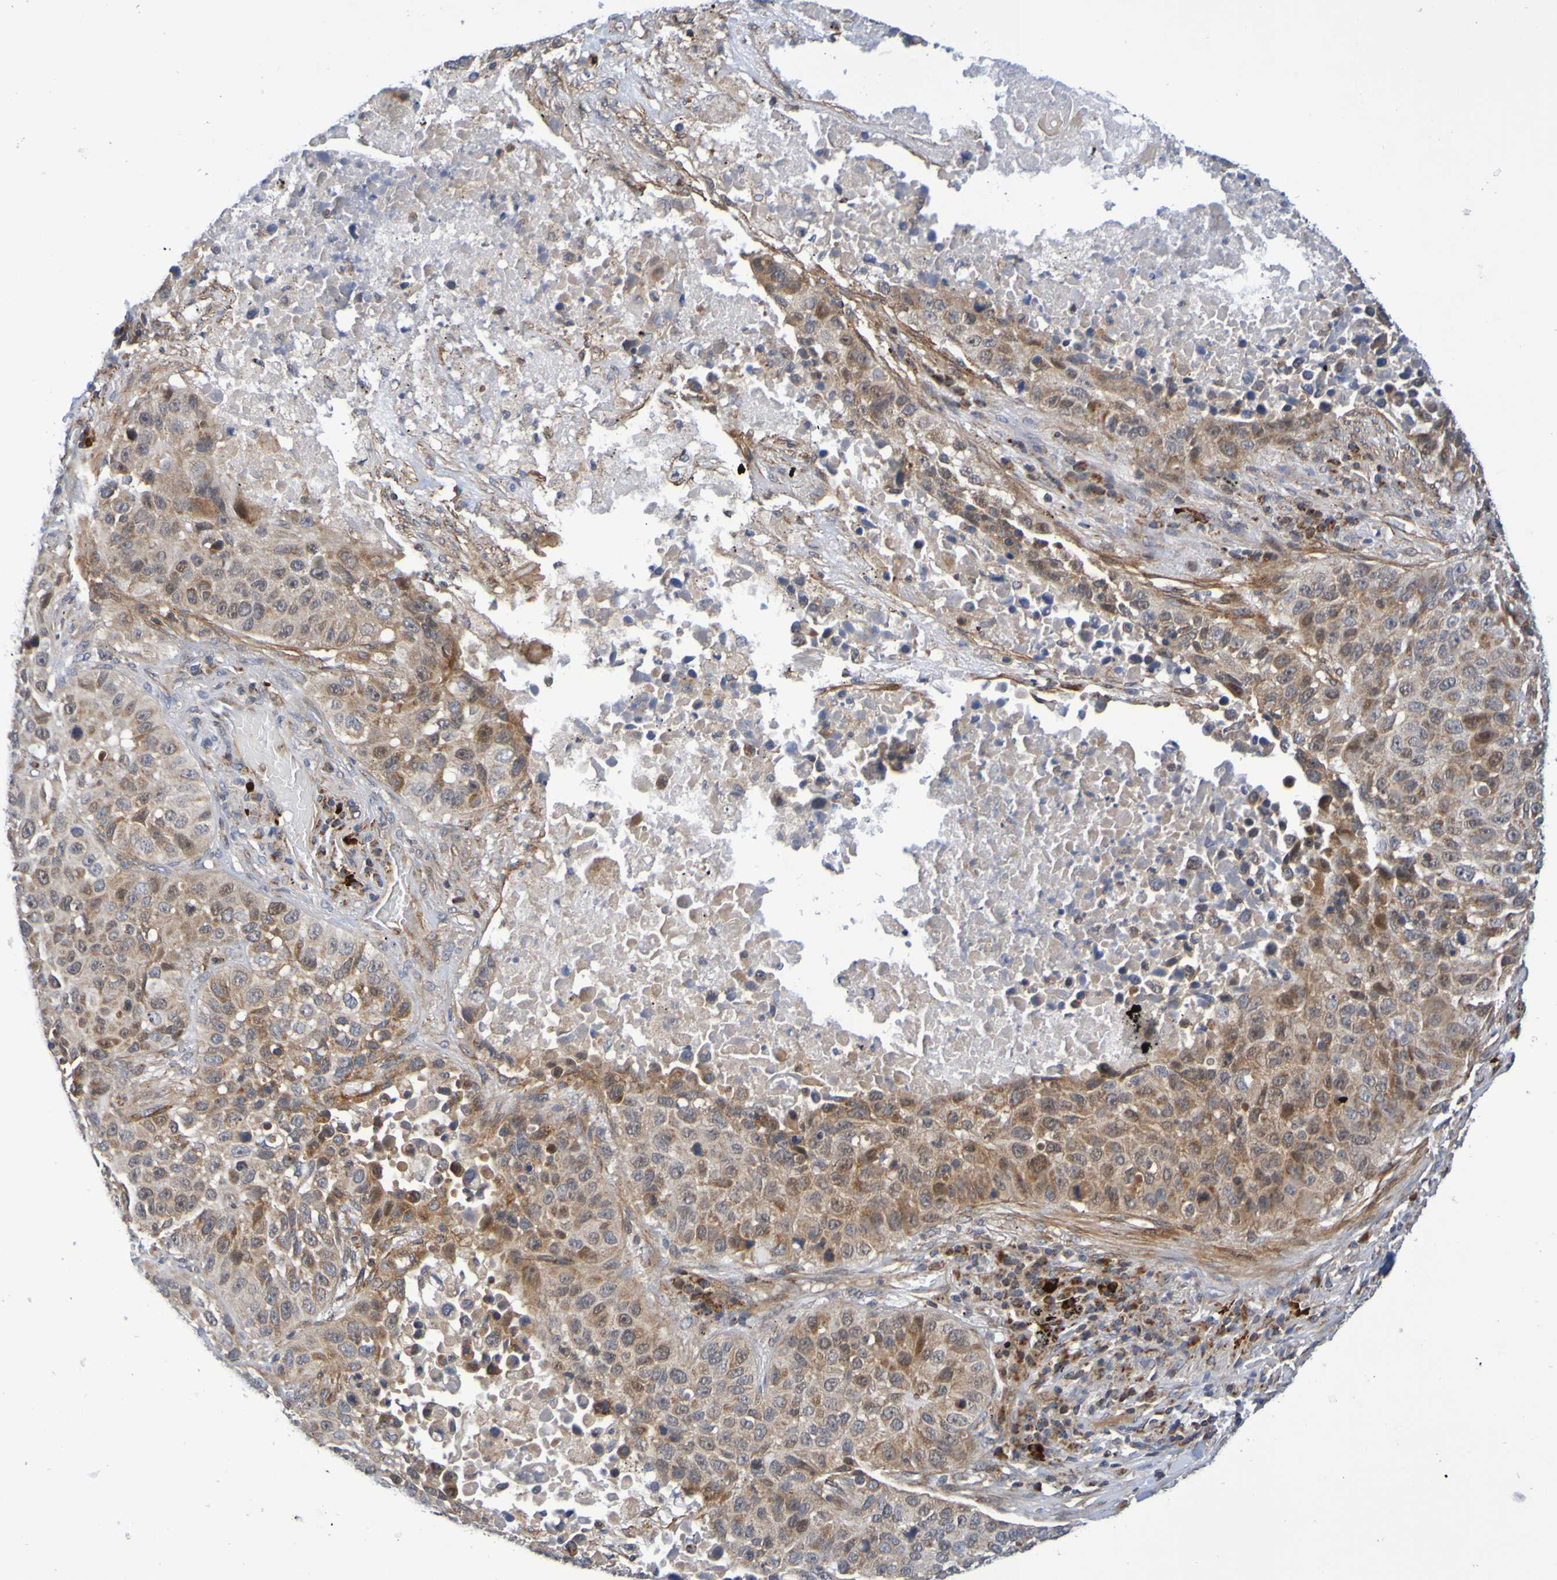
{"staining": {"intensity": "moderate", "quantity": ">75%", "location": "cytoplasmic/membranous"}, "tissue": "lung cancer", "cell_type": "Tumor cells", "image_type": "cancer", "snomed": [{"axis": "morphology", "description": "Squamous cell carcinoma, NOS"}, {"axis": "topography", "description": "Lung"}], "caption": "IHC staining of lung squamous cell carcinoma, which displays medium levels of moderate cytoplasmic/membranous staining in approximately >75% of tumor cells indicating moderate cytoplasmic/membranous protein expression. The staining was performed using DAB (brown) for protein detection and nuclei were counterstained in hematoxylin (blue).", "gene": "CCDC51", "patient": {"sex": "male", "age": 57}}